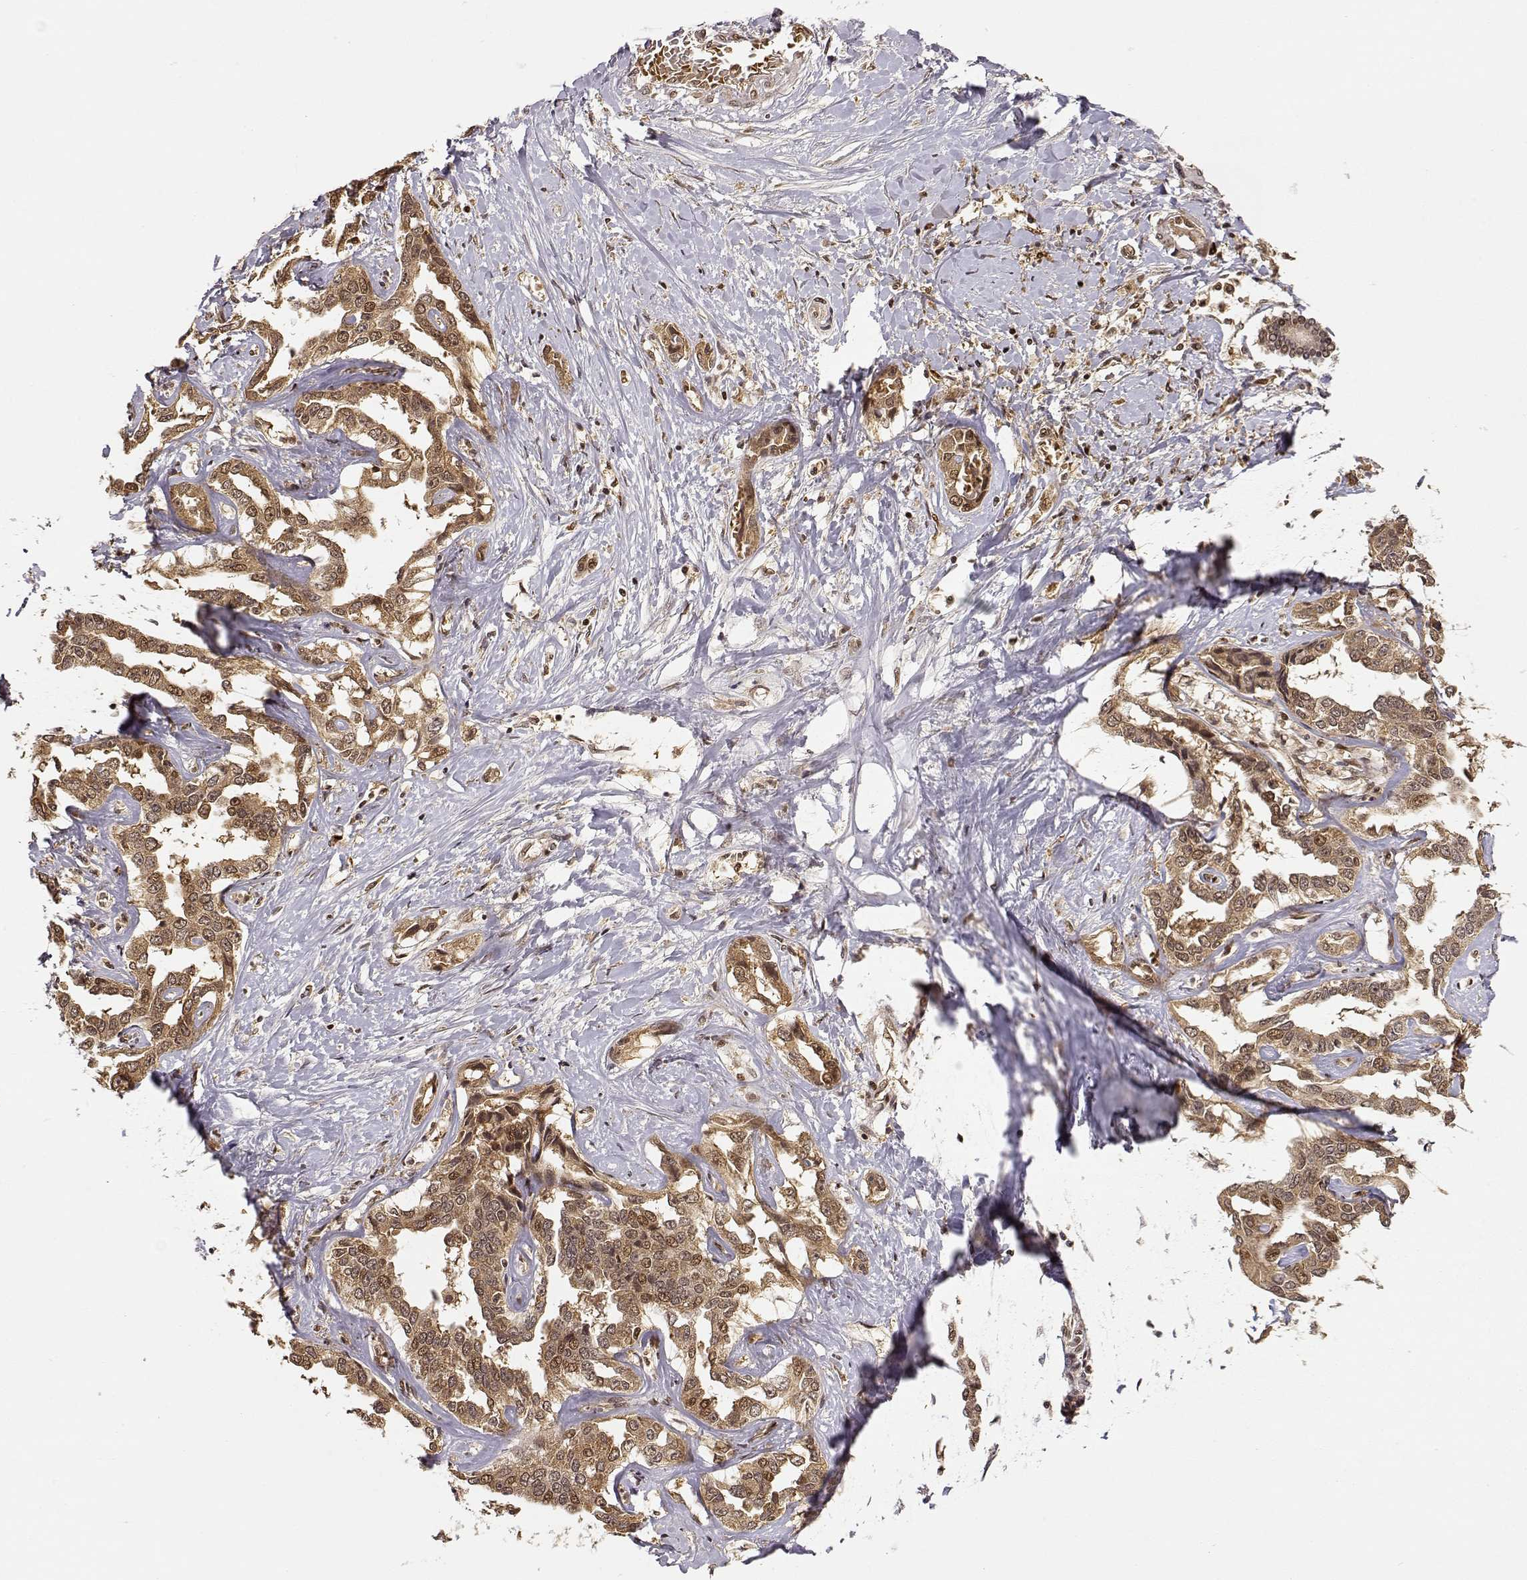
{"staining": {"intensity": "moderate", "quantity": ">75%", "location": "cytoplasmic/membranous,nuclear"}, "tissue": "liver cancer", "cell_type": "Tumor cells", "image_type": "cancer", "snomed": [{"axis": "morphology", "description": "Cholangiocarcinoma"}, {"axis": "topography", "description": "Liver"}], "caption": "An immunohistochemistry (IHC) histopathology image of neoplastic tissue is shown. Protein staining in brown shows moderate cytoplasmic/membranous and nuclear positivity in liver cancer within tumor cells.", "gene": "MAEA", "patient": {"sex": "male", "age": 59}}